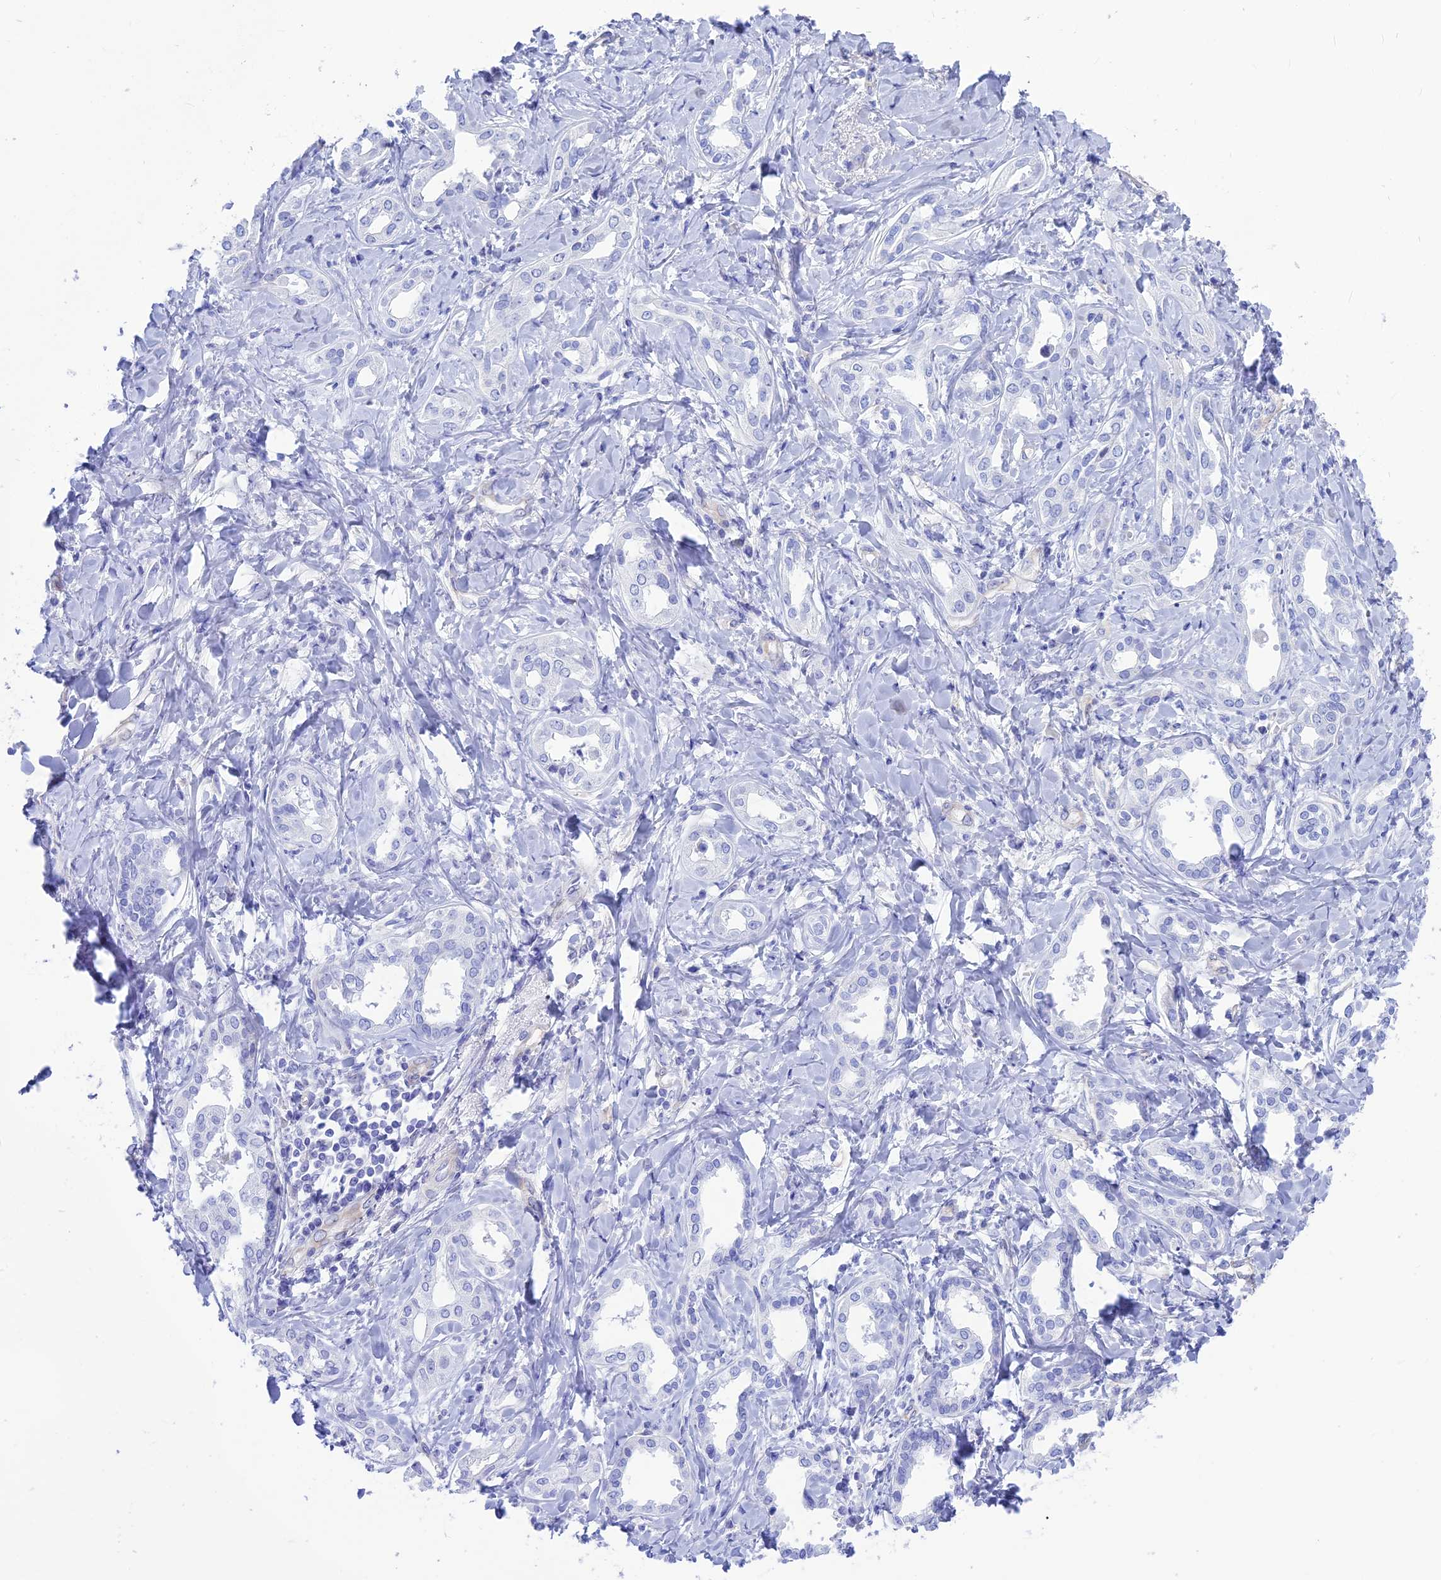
{"staining": {"intensity": "negative", "quantity": "none", "location": "none"}, "tissue": "liver cancer", "cell_type": "Tumor cells", "image_type": "cancer", "snomed": [{"axis": "morphology", "description": "Cholangiocarcinoma"}, {"axis": "topography", "description": "Liver"}], "caption": "Histopathology image shows no significant protein expression in tumor cells of liver cancer.", "gene": "GNGT2", "patient": {"sex": "female", "age": 77}}